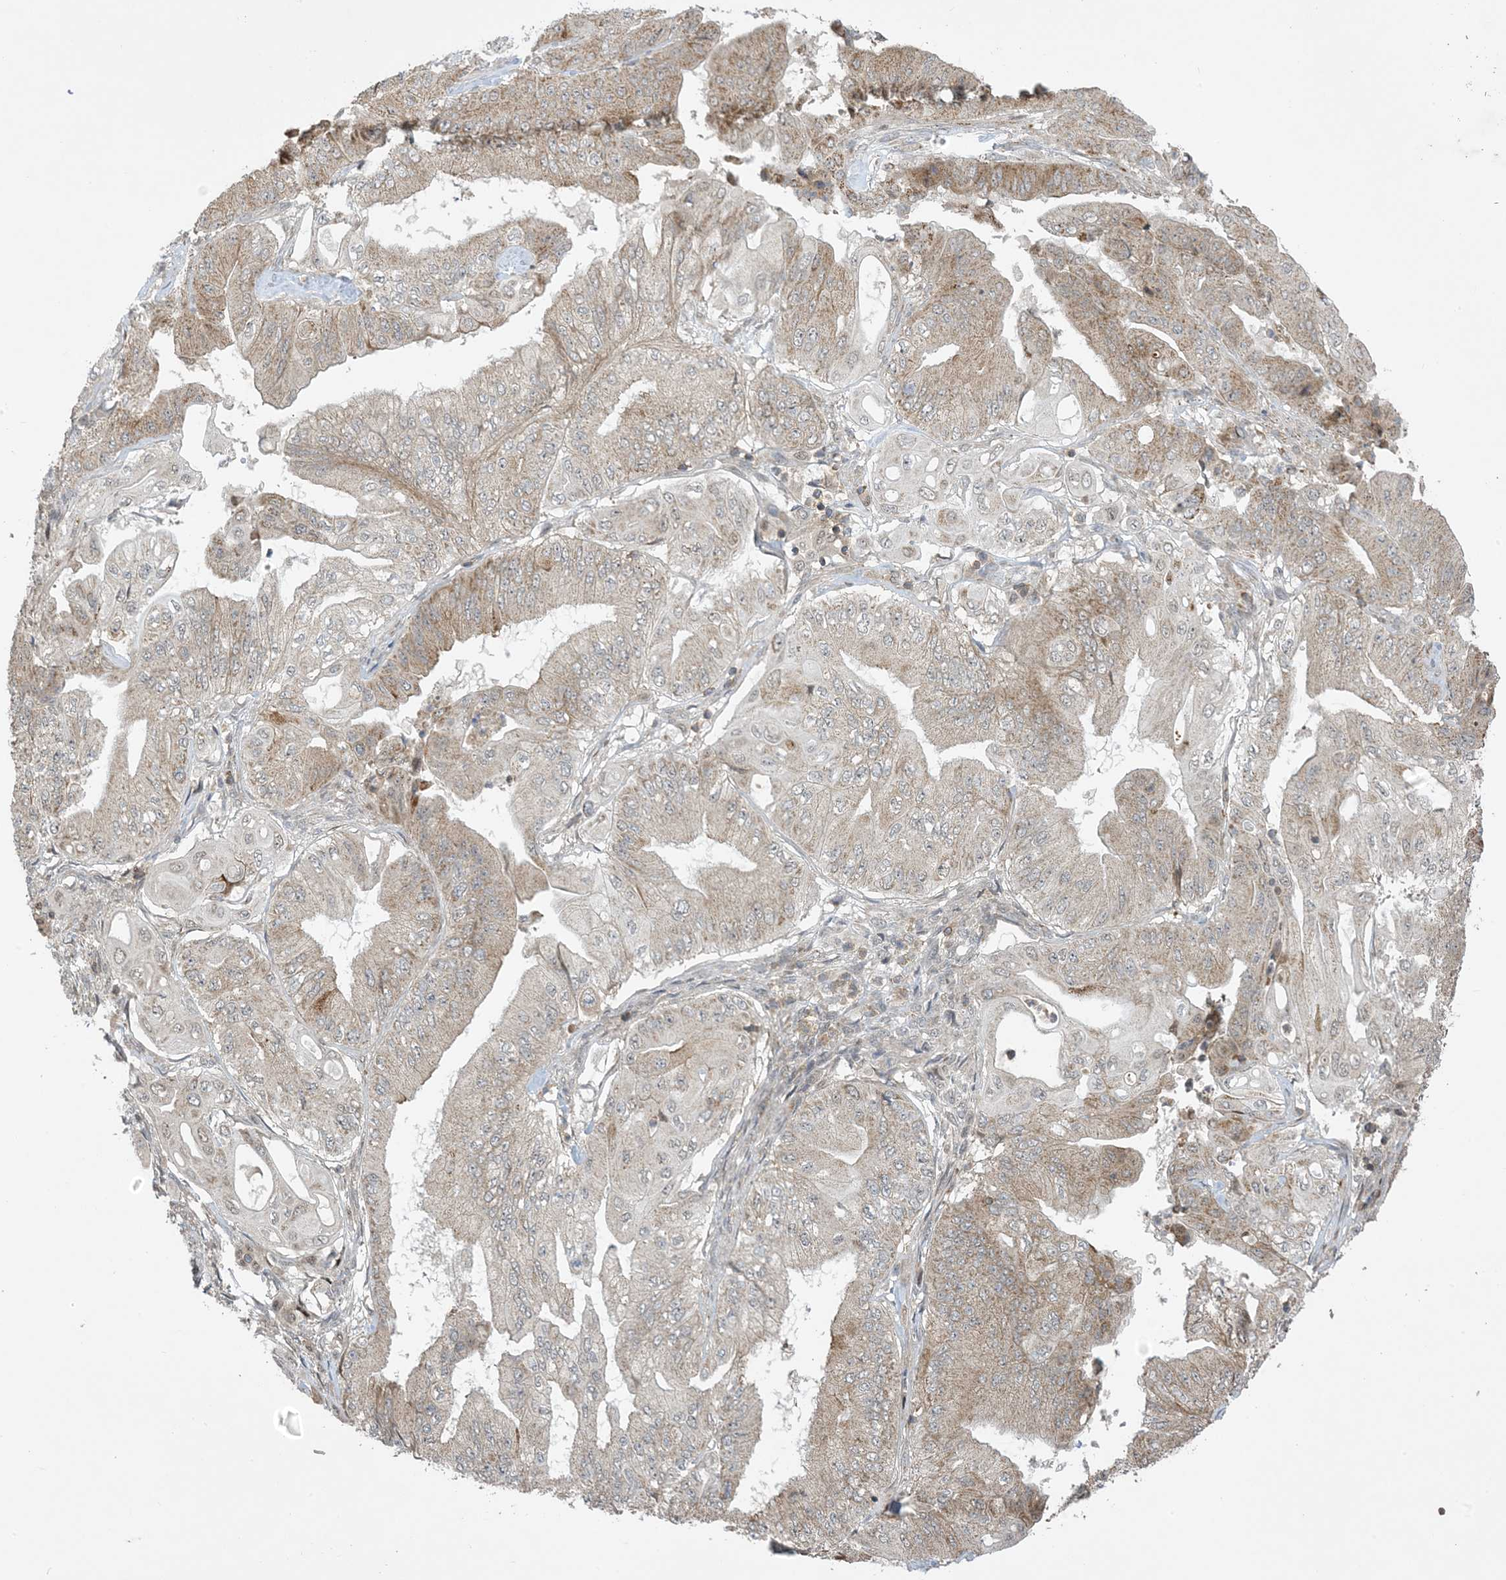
{"staining": {"intensity": "moderate", "quantity": "<25%", "location": "cytoplasmic/membranous"}, "tissue": "pancreatic cancer", "cell_type": "Tumor cells", "image_type": "cancer", "snomed": [{"axis": "morphology", "description": "Adenocarcinoma, NOS"}, {"axis": "topography", "description": "Pancreas"}], "caption": "This photomicrograph displays immunohistochemistry staining of pancreatic cancer (adenocarcinoma), with low moderate cytoplasmic/membranous positivity in approximately <25% of tumor cells.", "gene": "PHLDB2", "patient": {"sex": "female", "age": 77}}